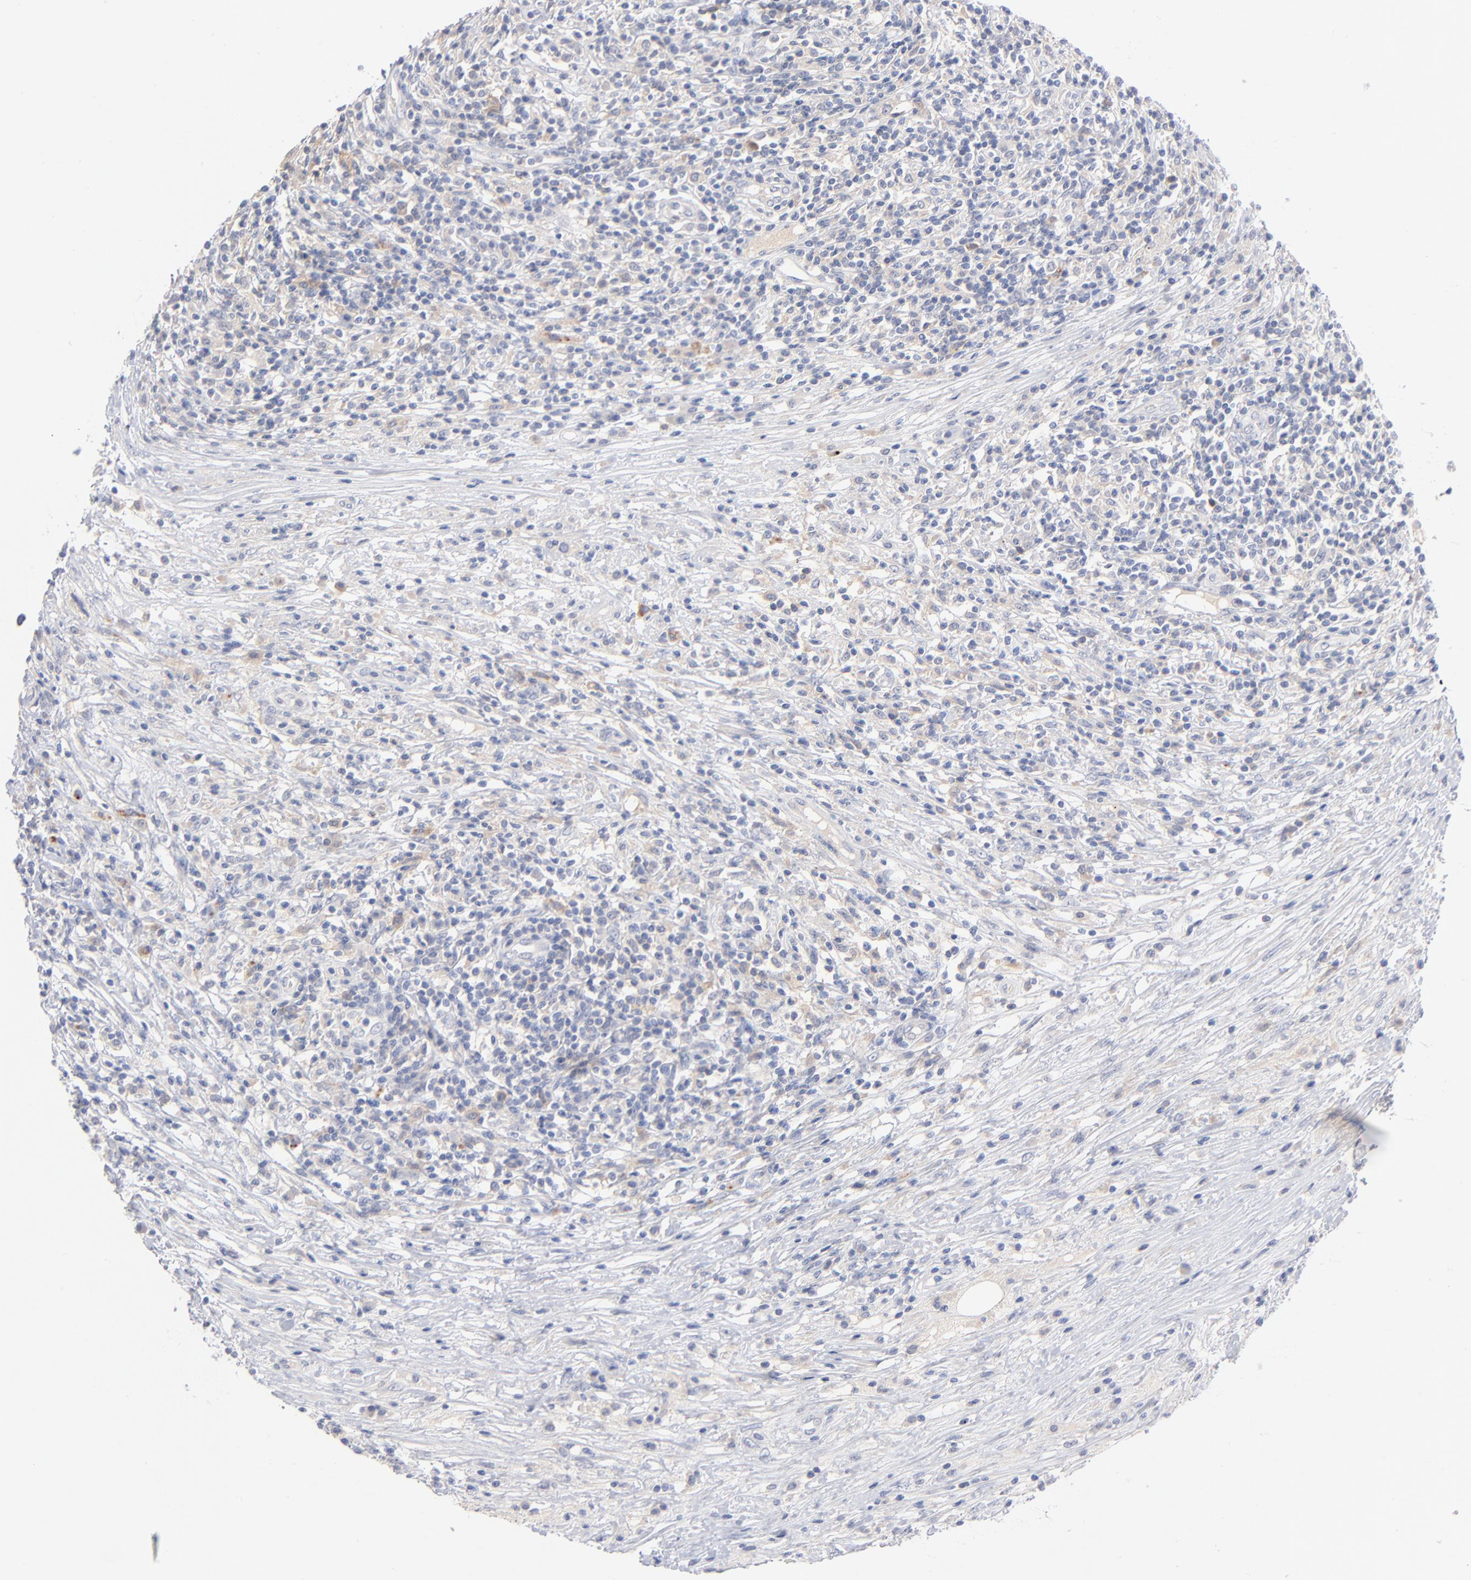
{"staining": {"intensity": "weak", "quantity": "<25%", "location": "cytoplasmic/membranous"}, "tissue": "lymphoma", "cell_type": "Tumor cells", "image_type": "cancer", "snomed": [{"axis": "morphology", "description": "Malignant lymphoma, non-Hodgkin's type, High grade"}, {"axis": "topography", "description": "Lymph node"}], "caption": "IHC image of high-grade malignant lymphoma, non-Hodgkin's type stained for a protein (brown), which reveals no positivity in tumor cells.", "gene": "F12", "patient": {"sex": "female", "age": 84}}